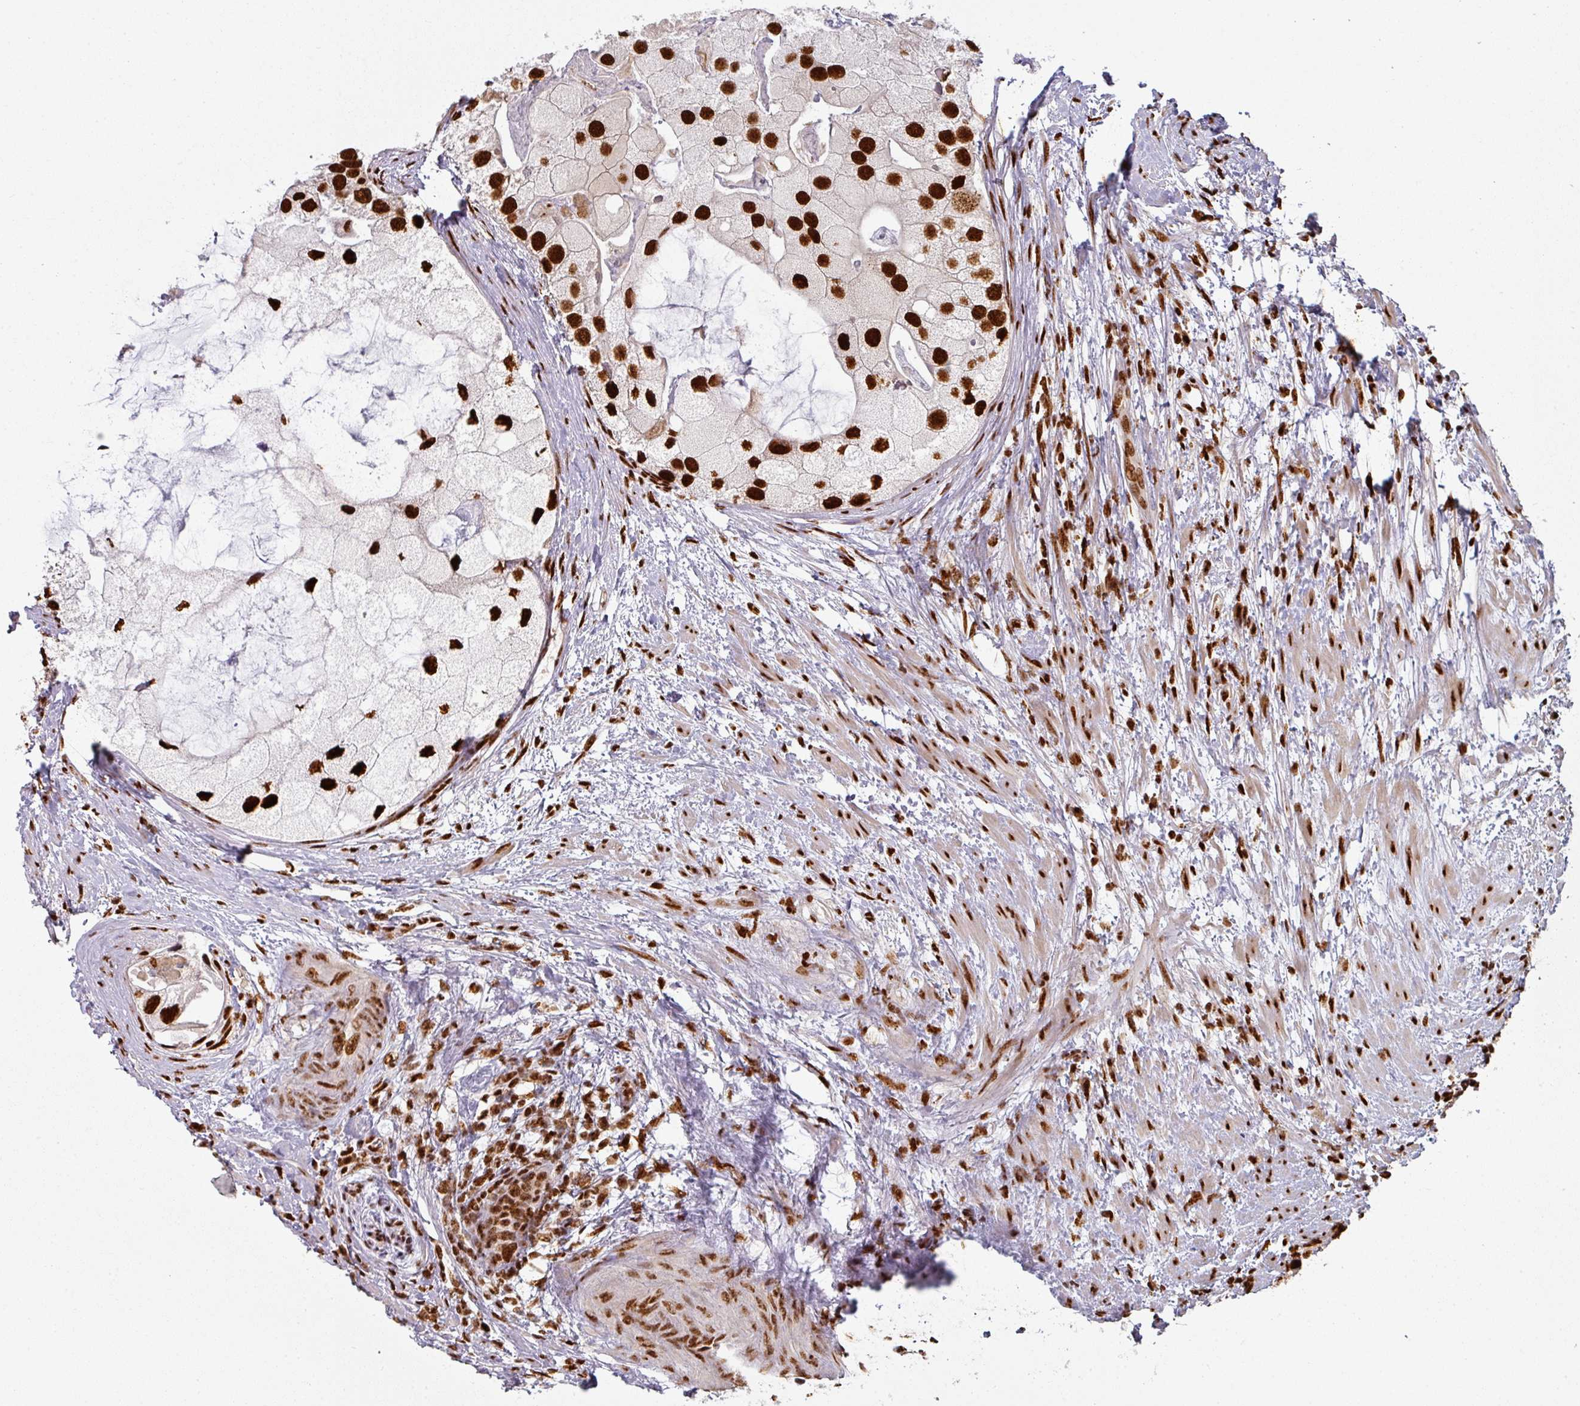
{"staining": {"intensity": "strong", "quantity": ">75%", "location": "nuclear"}, "tissue": "prostate cancer", "cell_type": "Tumor cells", "image_type": "cancer", "snomed": [{"axis": "morphology", "description": "Adenocarcinoma, High grade"}, {"axis": "topography", "description": "Prostate"}], "caption": "Immunohistochemical staining of adenocarcinoma (high-grade) (prostate) shows strong nuclear protein positivity in approximately >75% of tumor cells. Using DAB (brown) and hematoxylin (blue) stains, captured at high magnification using brightfield microscopy.", "gene": "SIK3", "patient": {"sex": "male", "age": 62}}